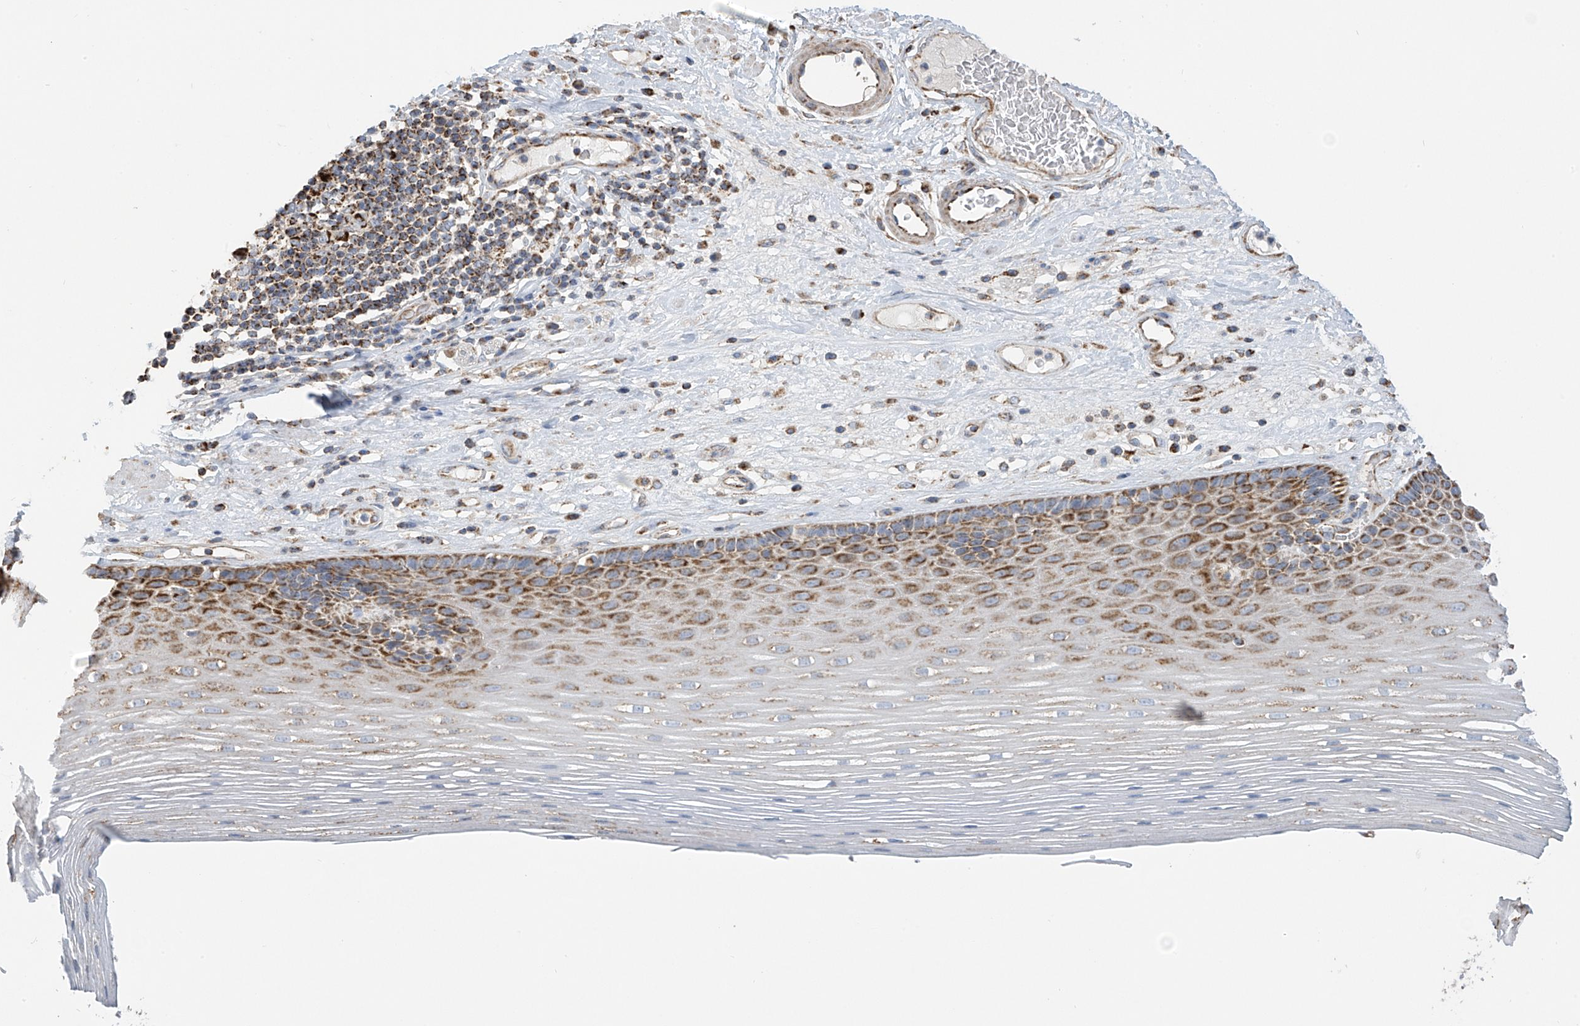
{"staining": {"intensity": "strong", "quantity": ">75%", "location": "cytoplasmic/membranous"}, "tissue": "esophagus", "cell_type": "Squamous epithelial cells", "image_type": "normal", "snomed": [{"axis": "morphology", "description": "Normal tissue, NOS"}, {"axis": "topography", "description": "Esophagus"}], "caption": "This photomicrograph reveals benign esophagus stained with IHC to label a protein in brown. The cytoplasmic/membranous of squamous epithelial cells show strong positivity for the protein. Nuclei are counter-stained blue.", "gene": "PNPT1", "patient": {"sex": "male", "age": 62}}